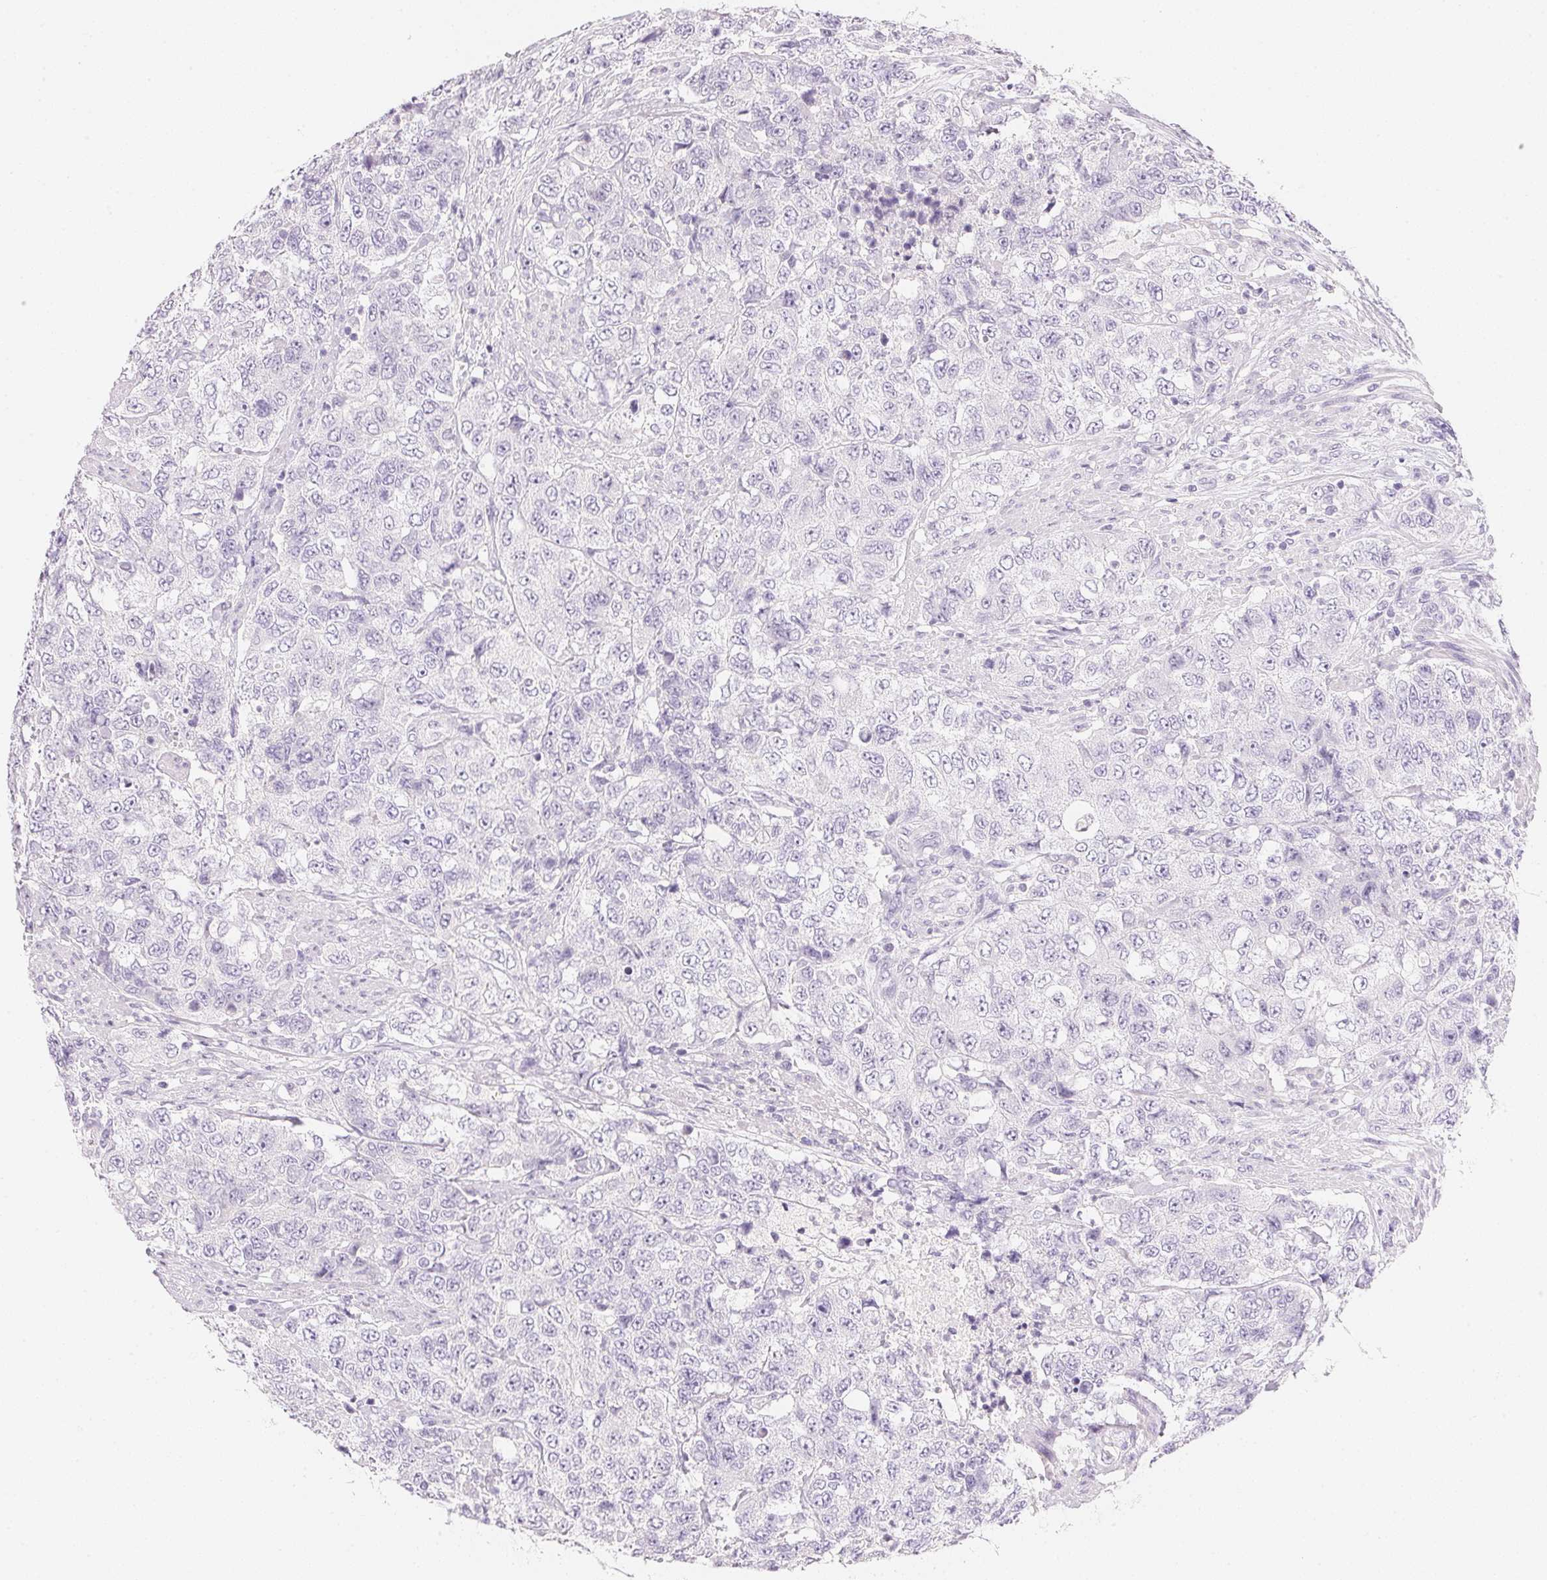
{"staining": {"intensity": "negative", "quantity": "none", "location": "none"}, "tissue": "urothelial cancer", "cell_type": "Tumor cells", "image_type": "cancer", "snomed": [{"axis": "morphology", "description": "Urothelial carcinoma, High grade"}, {"axis": "topography", "description": "Urinary bladder"}], "caption": "High power microscopy image of an immunohistochemistry micrograph of urothelial cancer, revealing no significant expression in tumor cells.", "gene": "ACP3", "patient": {"sex": "female", "age": 78}}